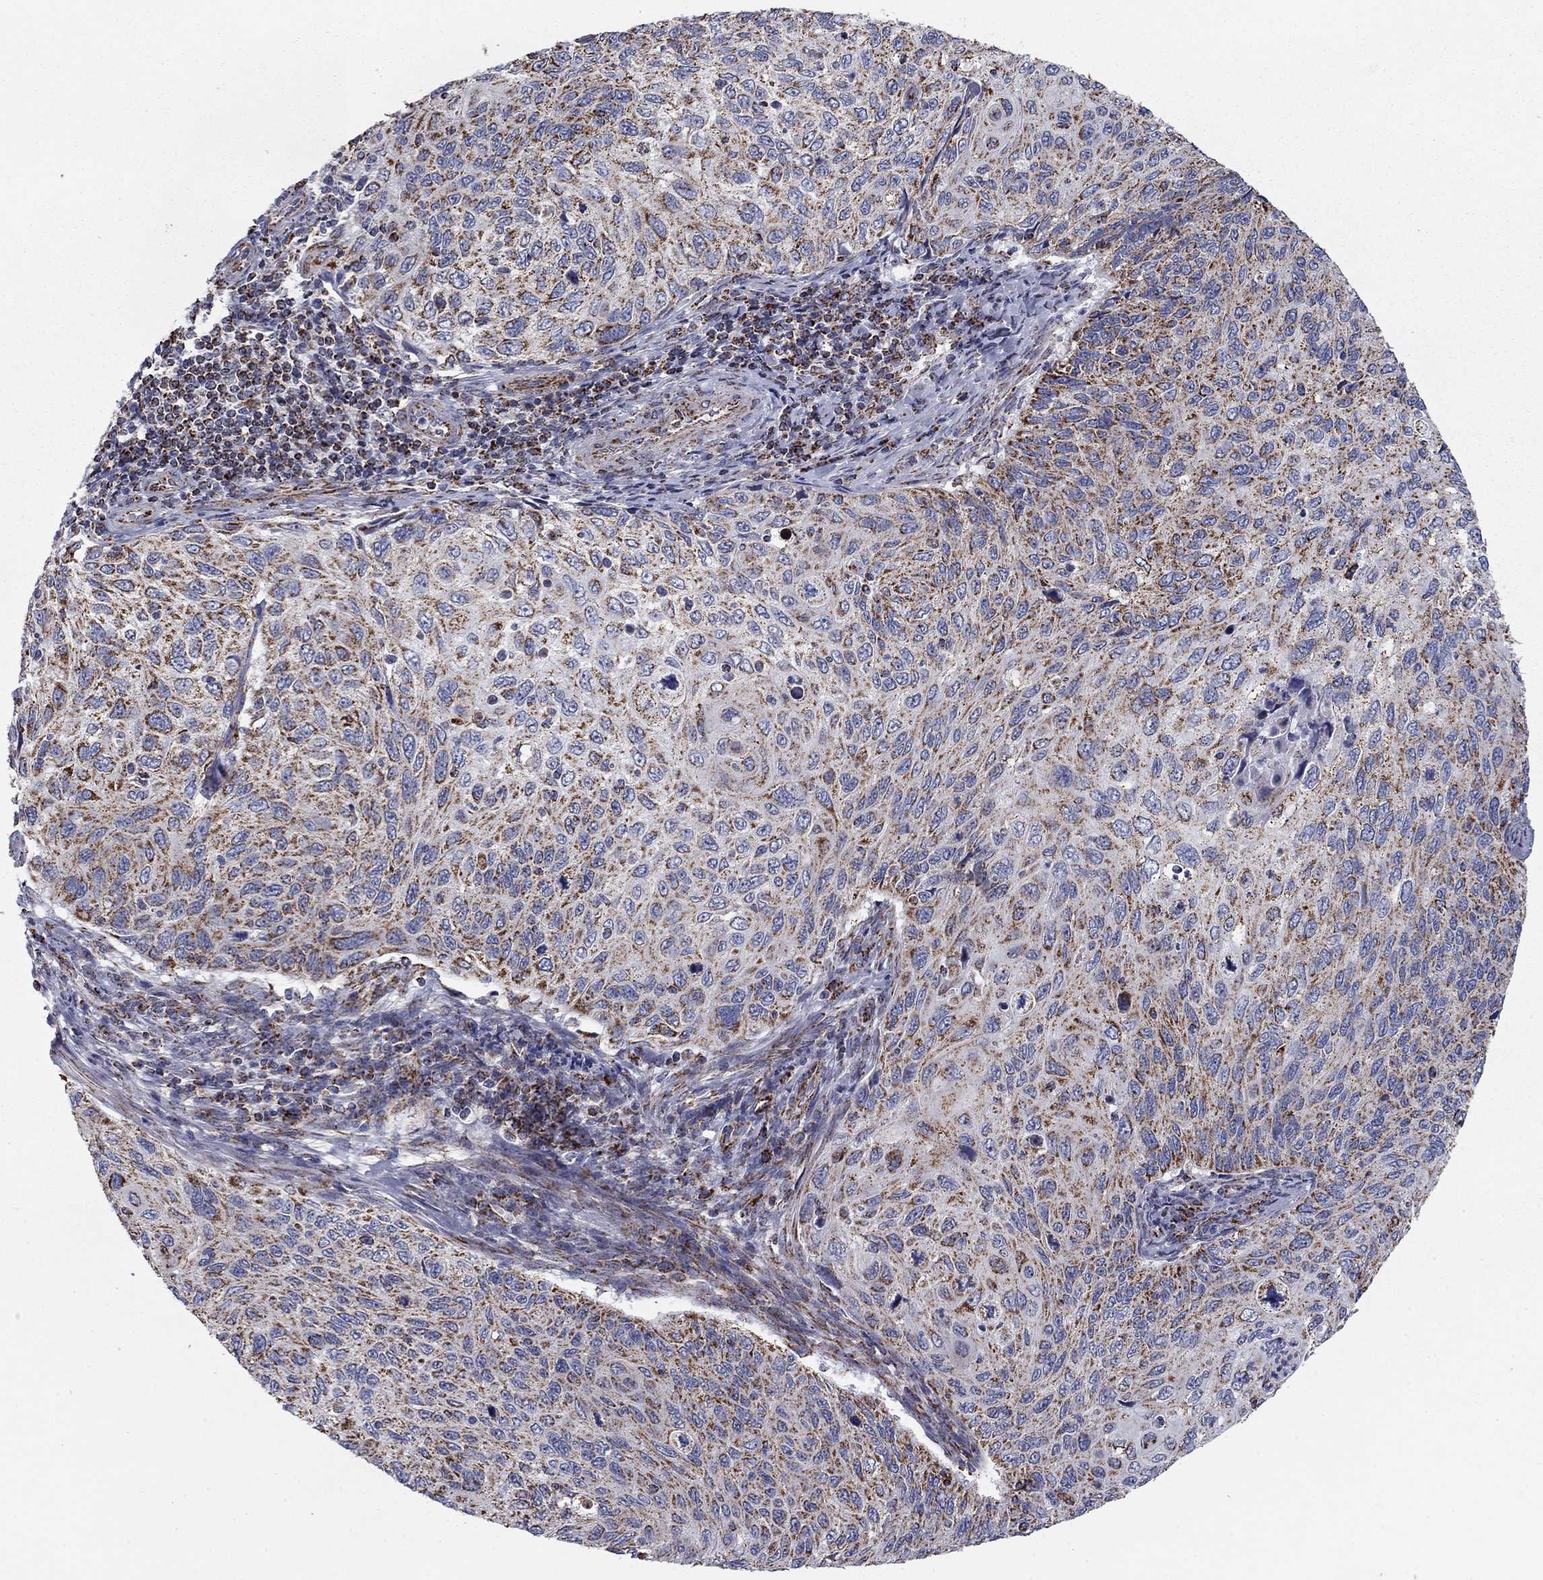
{"staining": {"intensity": "moderate", "quantity": ">75%", "location": "cytoplasmic/membranous"}, "tissue": "cervical cancer", "cell_type": "Tumor cells", "image_type": "cancer", "snomed": [{"axis": "morphology", "description": "Squamous cell carcinoma, NOS"}, {"axis": "topography", "description": "Cervix"}], "caption": "This micrograph shows immunohistochemistry (IHC) staining of human squamous cell carcinoma (cervical), with medium moderate cytoplasmic/membranous staining in about >75% of tumor cells.", "gene": "NDUFV1", "patient": {"sex": "female", "age": 70}}